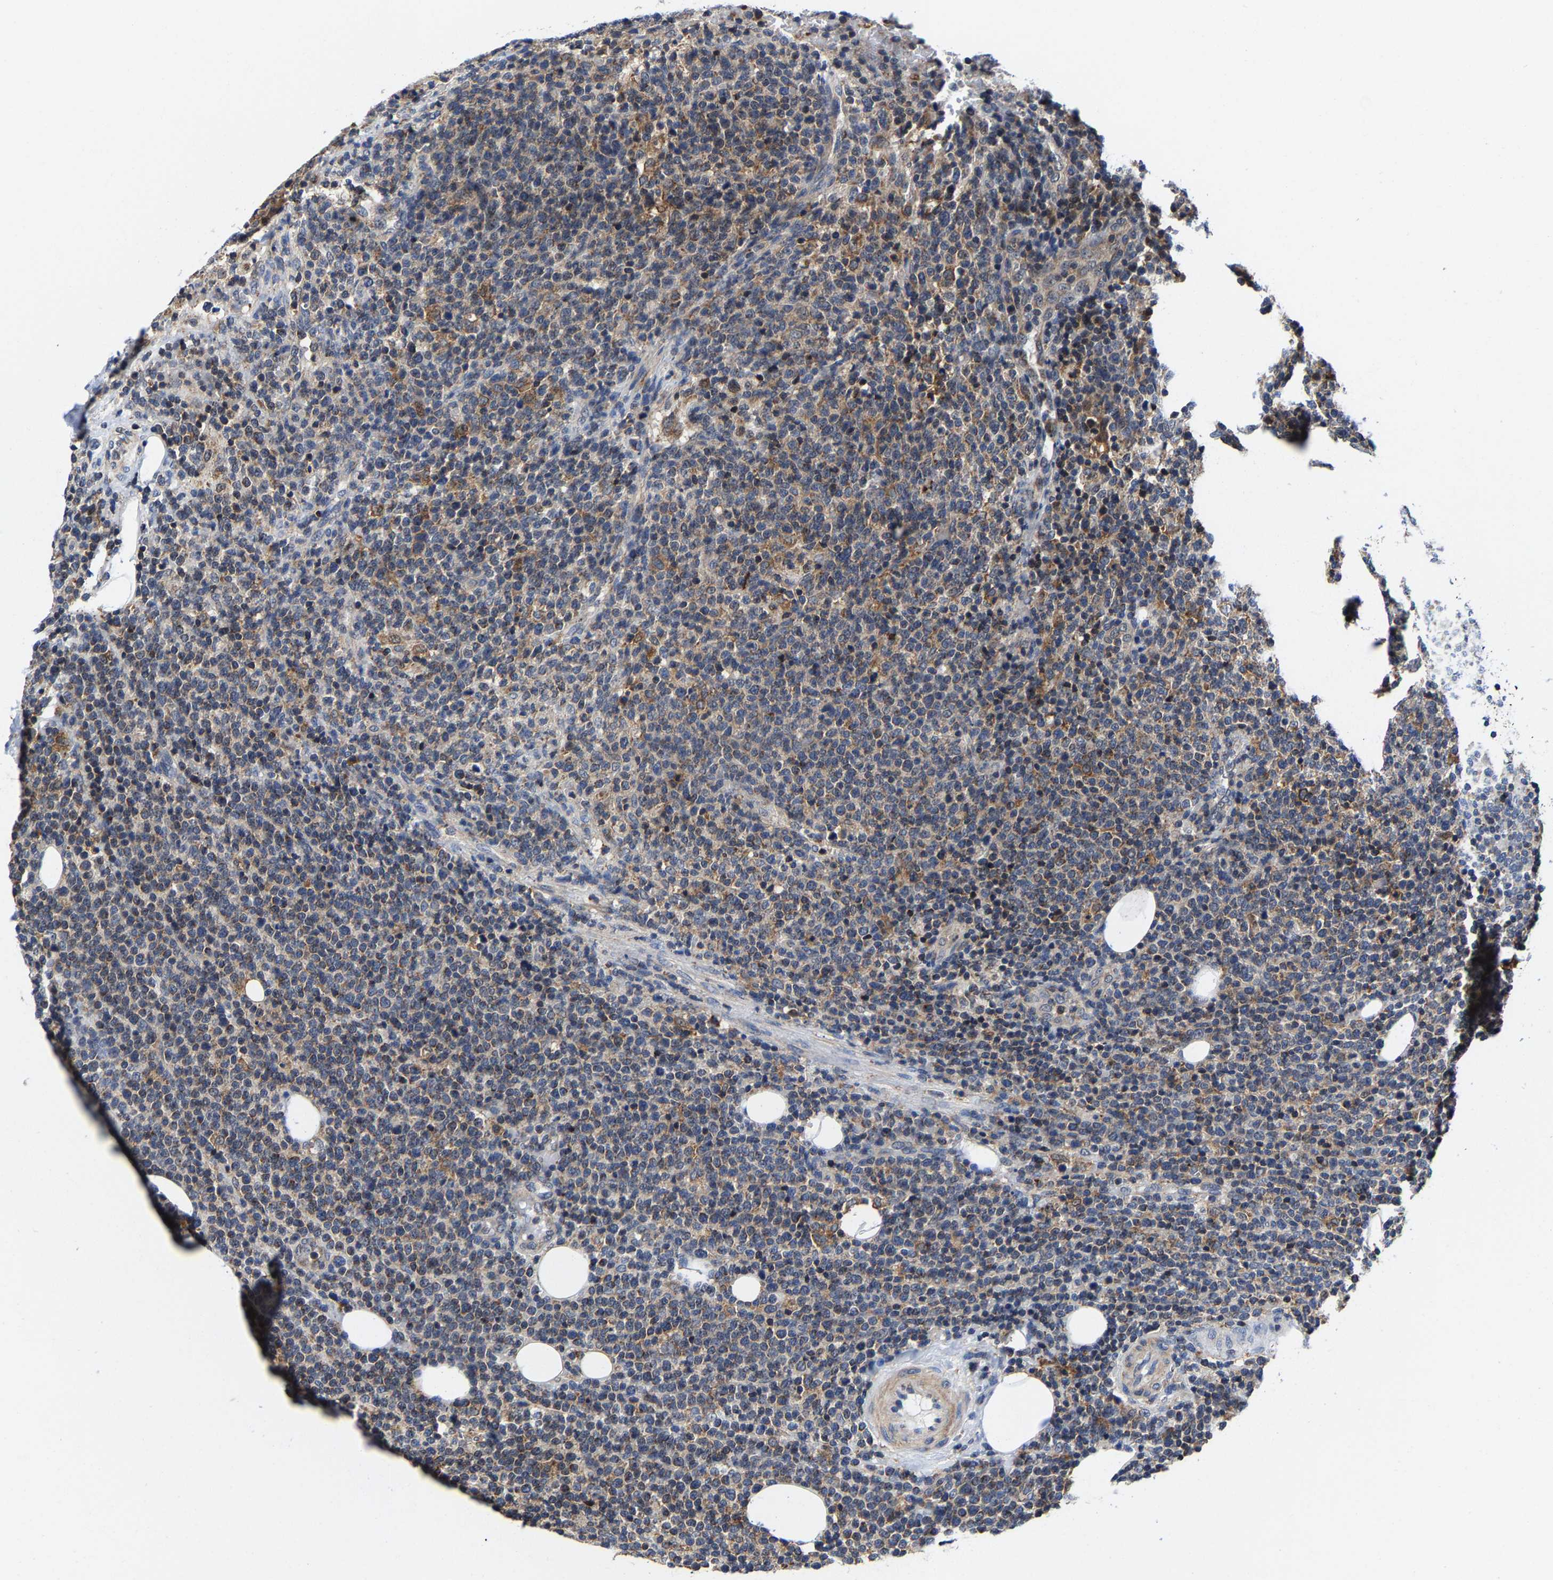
{"staining": {"intensity": "weak", "quantity": ">75%", "location": "cytoplasmic/membranous"}, "tissue": "lymphoma", "cell_type": "Tumor cells", "image_type": "cancer", "snomed": [{"axis": "morphology", "description": "Malignant lymphoma, non-Hodgkin's type, High grade"}, {"axis": "topography", "description": "Lymph node"}], "caption": "High-power microscopy captured an IHC histopathology image of lymphoma, revealing weak cytoplasmic/membranous staining in about >75% of tumor cells.", "gene": "PFKFB3", "patient": {"sex": "male", "age": 61}}